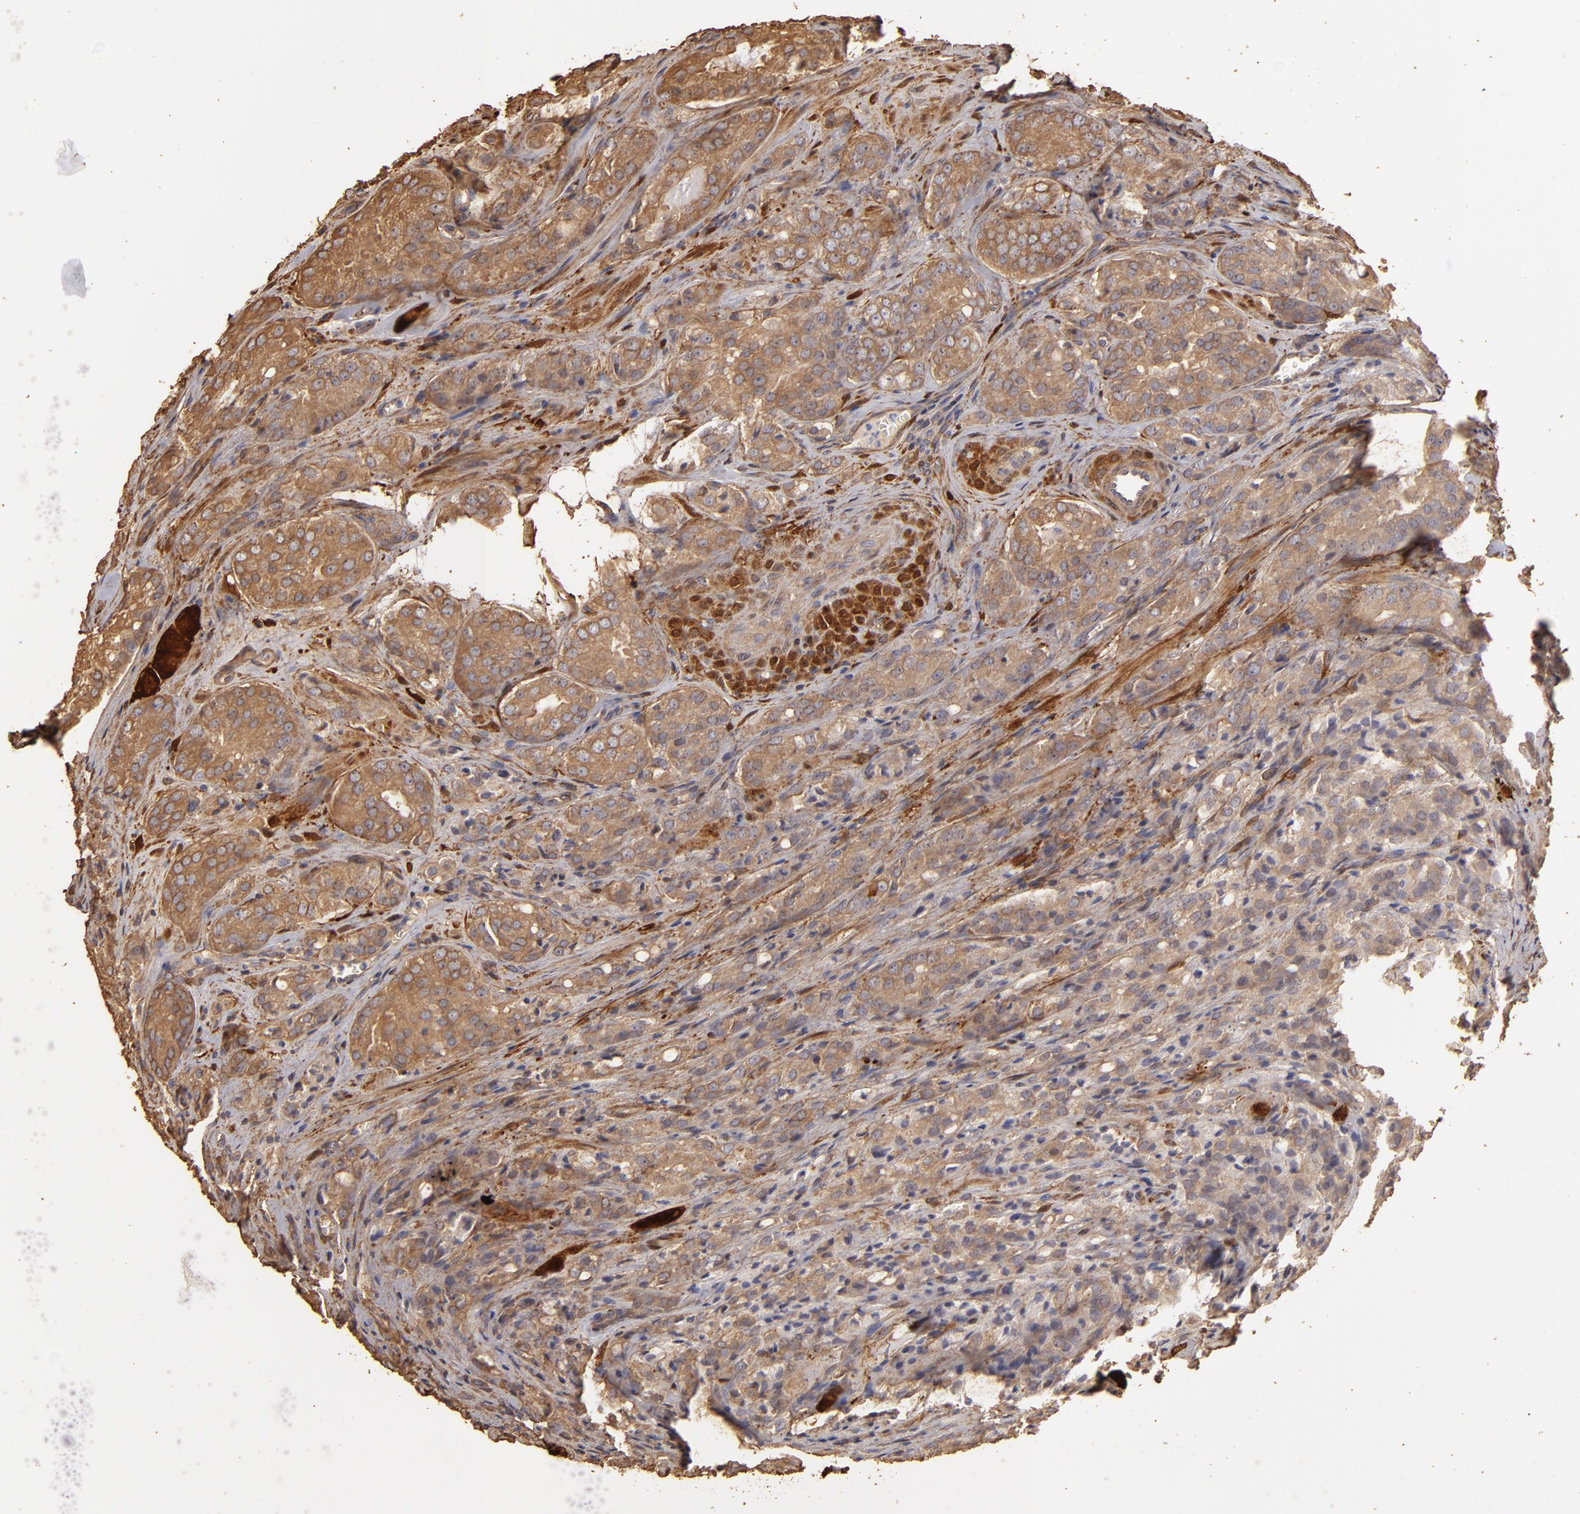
{"staining": {"intensity": "moderate", "quantity": ">75%", "location": "cytoplasmic/membranous"}, "tissue": "prostate cancer", "cell_type": "Tumor cells", "image_type": "cancer", "snomed": [{"axis": "morphology", "description": "Adenocarcinoma, Medium grade"}, {"axis": "topography", "description": "Prostate"}], "caption": "Immunohistochemical staining of prostate medium-grade adenocarcinoma demonstrates moderate cytoplasmic/membranous protein positivity in approximately >75% of tumor cells. (IHC, brightfield microscopy, high magnification).", "gene": "HSPB6", "patient": {"sex": "male", "age": 60}}